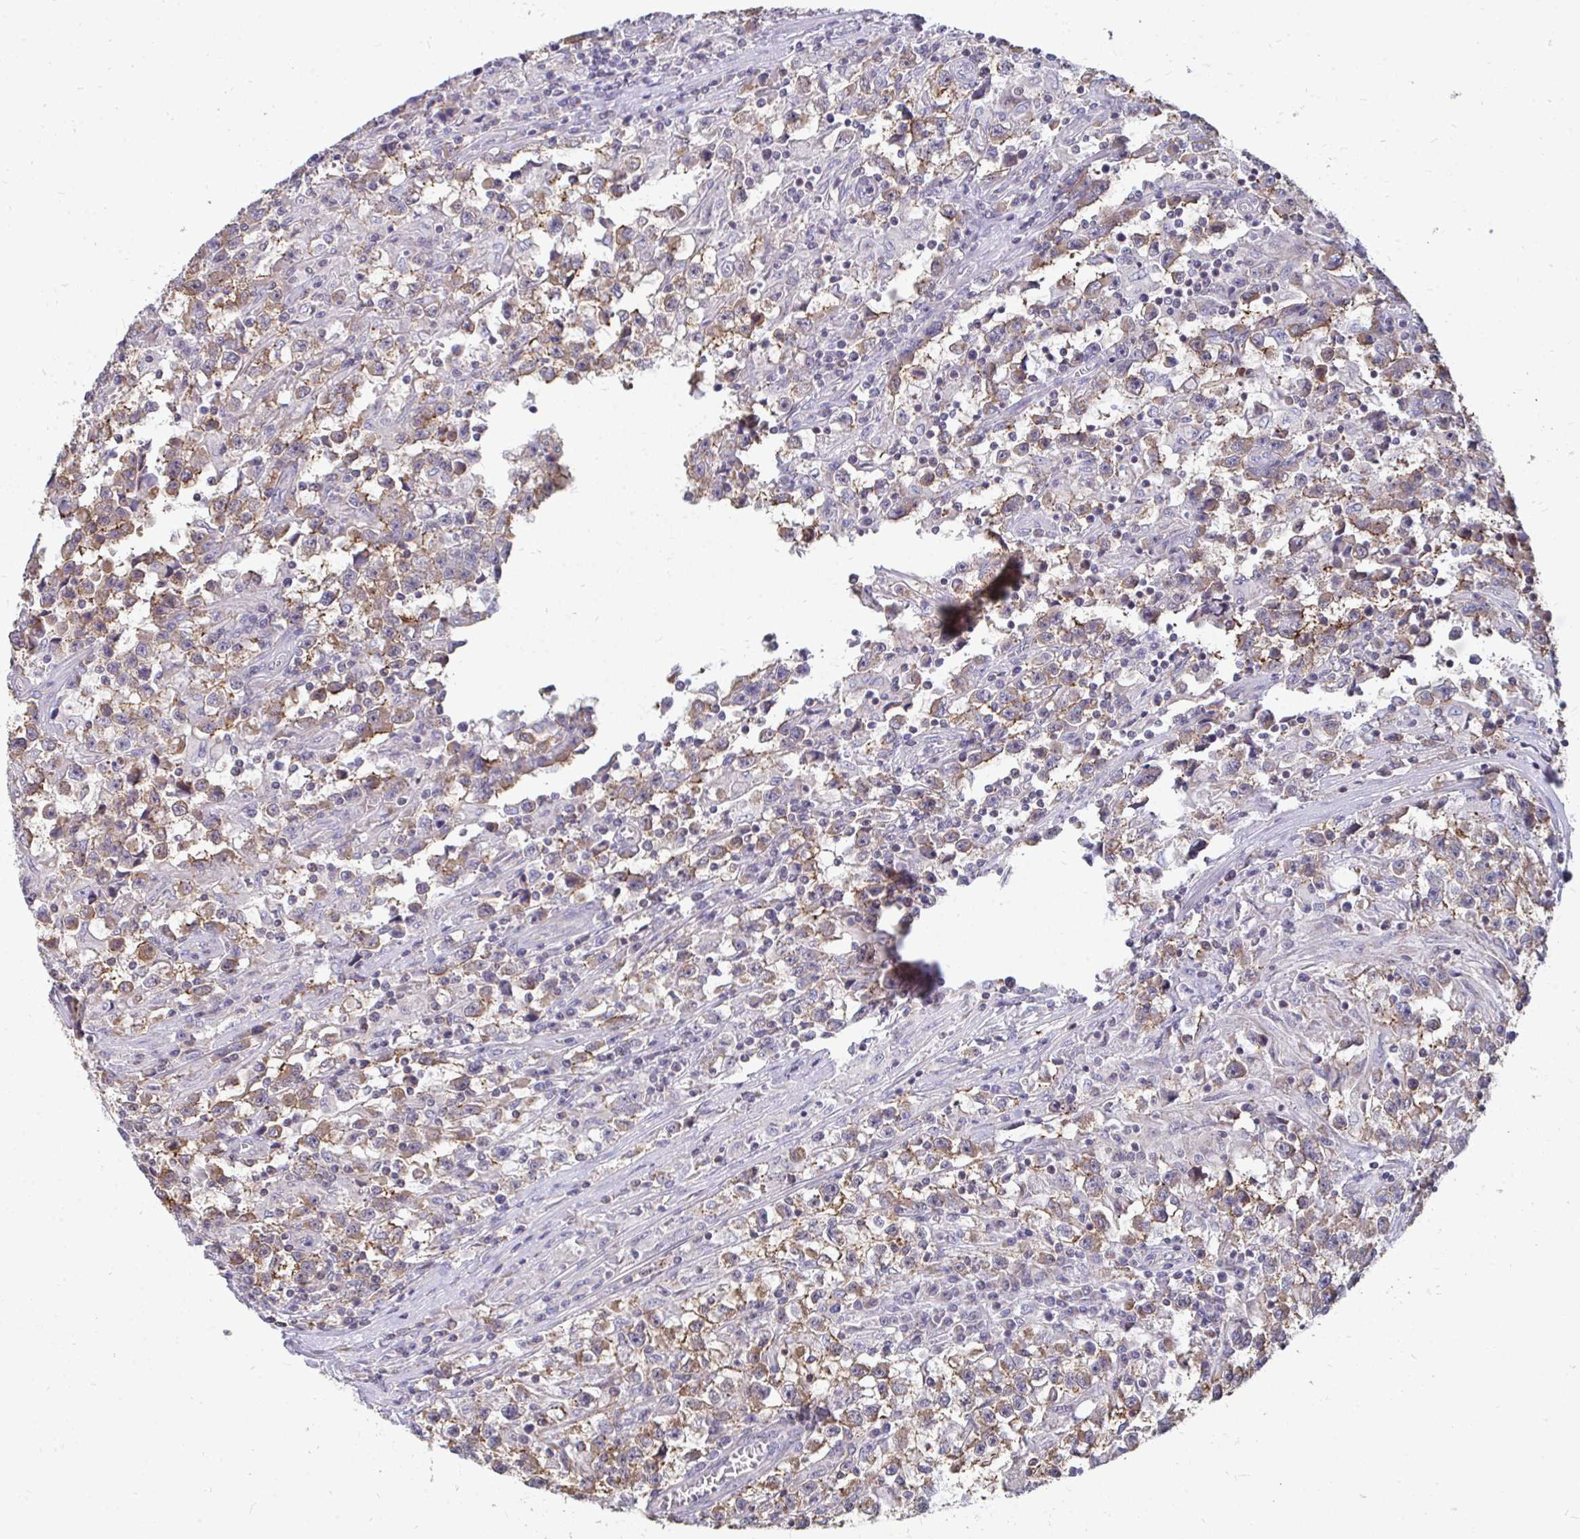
{"staining": {"intensity": "weak", "quantity": ">75%", "location": "cytoplasmic/membranous"}, "tissue": "testis cancer", "cell_type": "Tumor cells", "image_type": "cancer", "snomed": [{"axis": "morphology", "description": "Seminoma, NOS"}, {"axis": "topography", "description": "Testis"}], "caption": "Protein positivity by IHC shows weak cytoplasmic/membranous staining in about >75% of tumor cells in testis cancer.", "gene": "DNAJA2", "patient": {"sex": "male", "age": 31}}